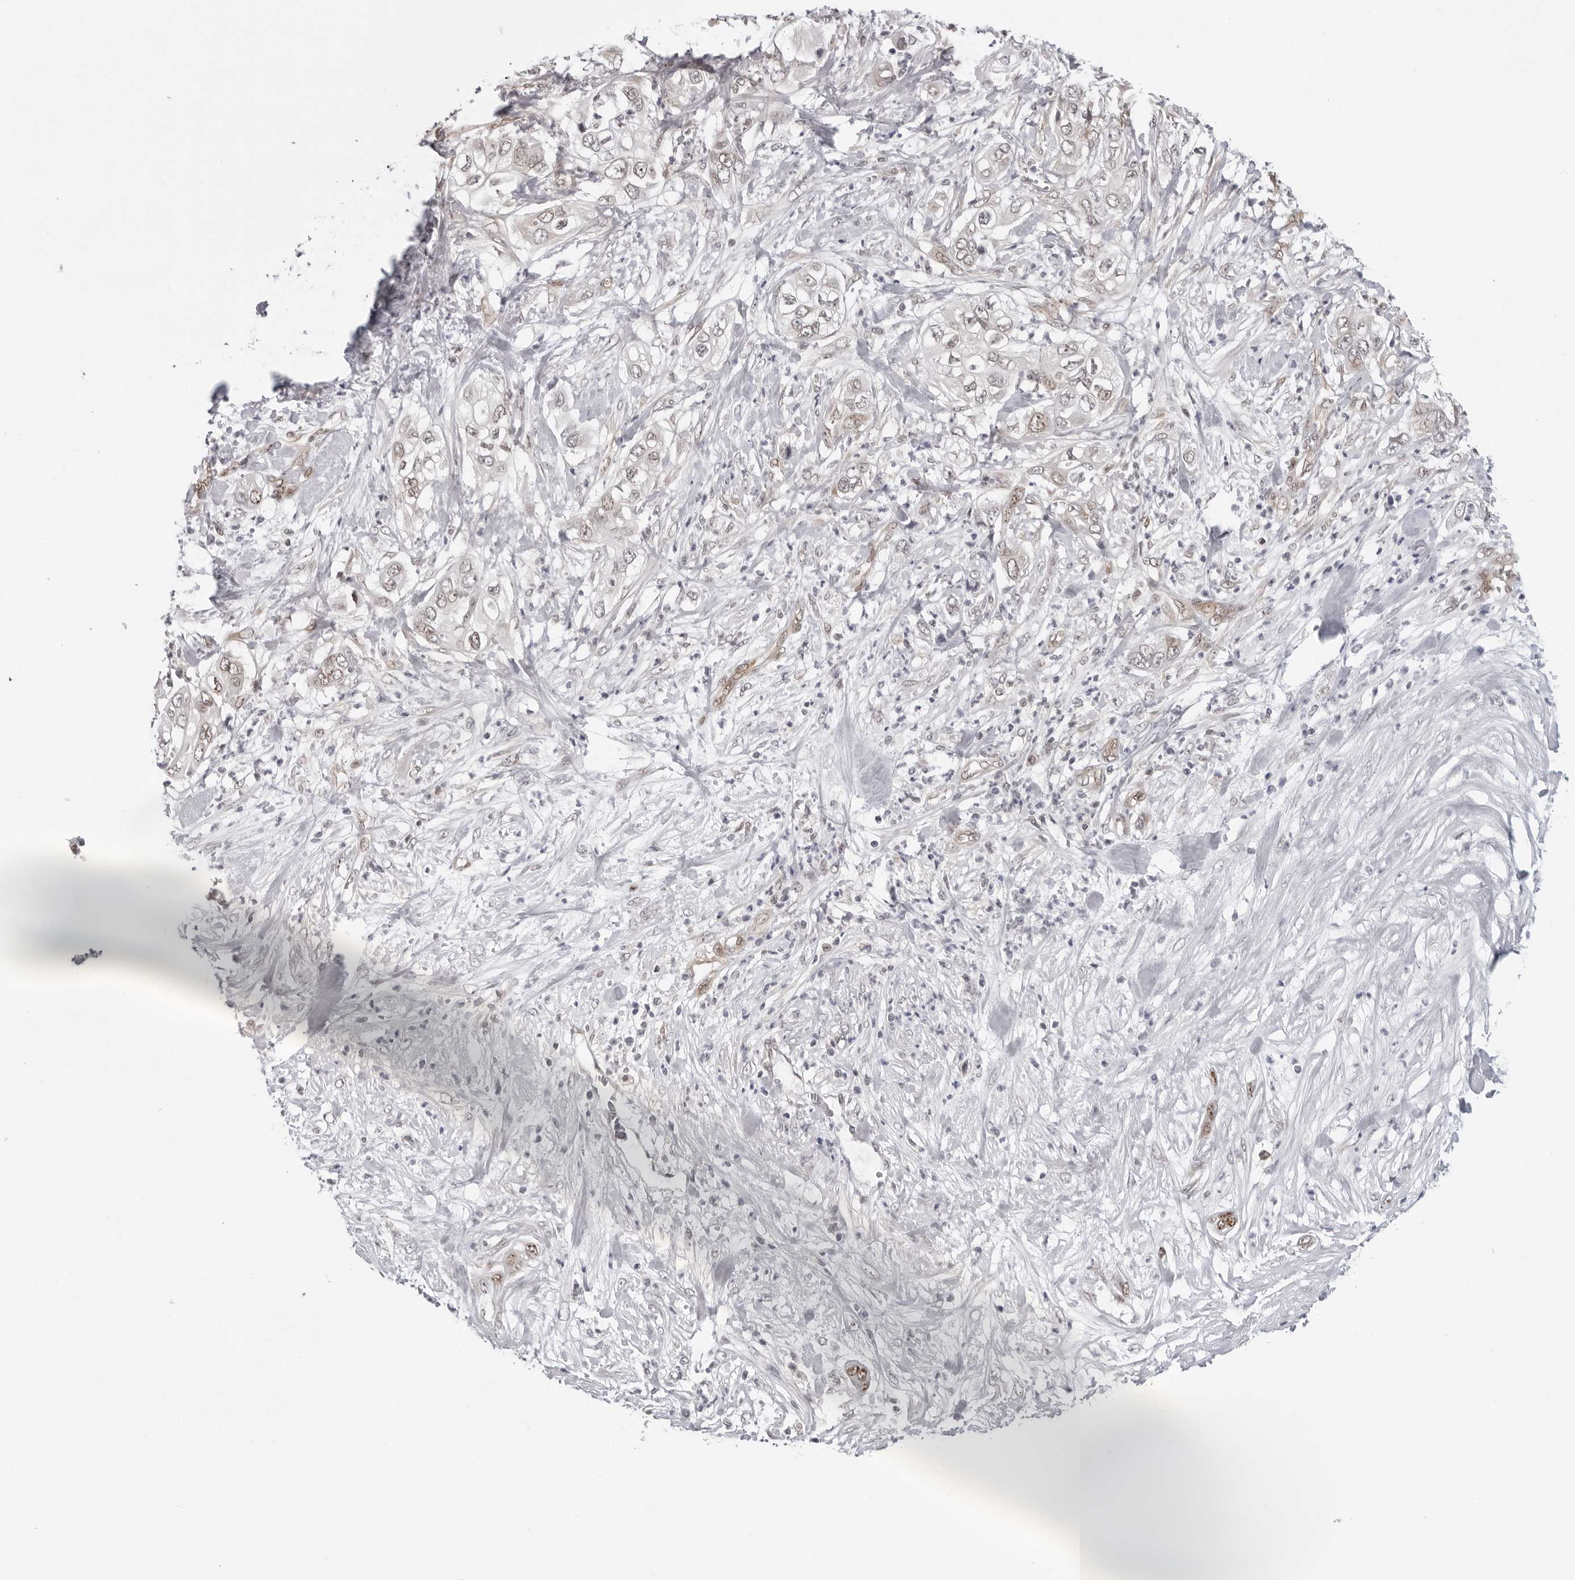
{"staining": {"intensity": "negative", "quantity": "none", "location": "none"}, "tissue": "pancreatic cancer", "cell_type": "Tumor cells", "image_type": "cancer", "snomed": [{"axis": "morphology", "description": "Adenocarcinoma, NOS"}, {"axis": "topography", "description": "Pancreas"}], "caption": "Human pancreatic cancer (adenocarcinoma) stained for a protein using immunohistochemistry exhibits no expression in tumor cells.", "gene": "CASP7", "patient": {"sex": "female", "age": 78}}